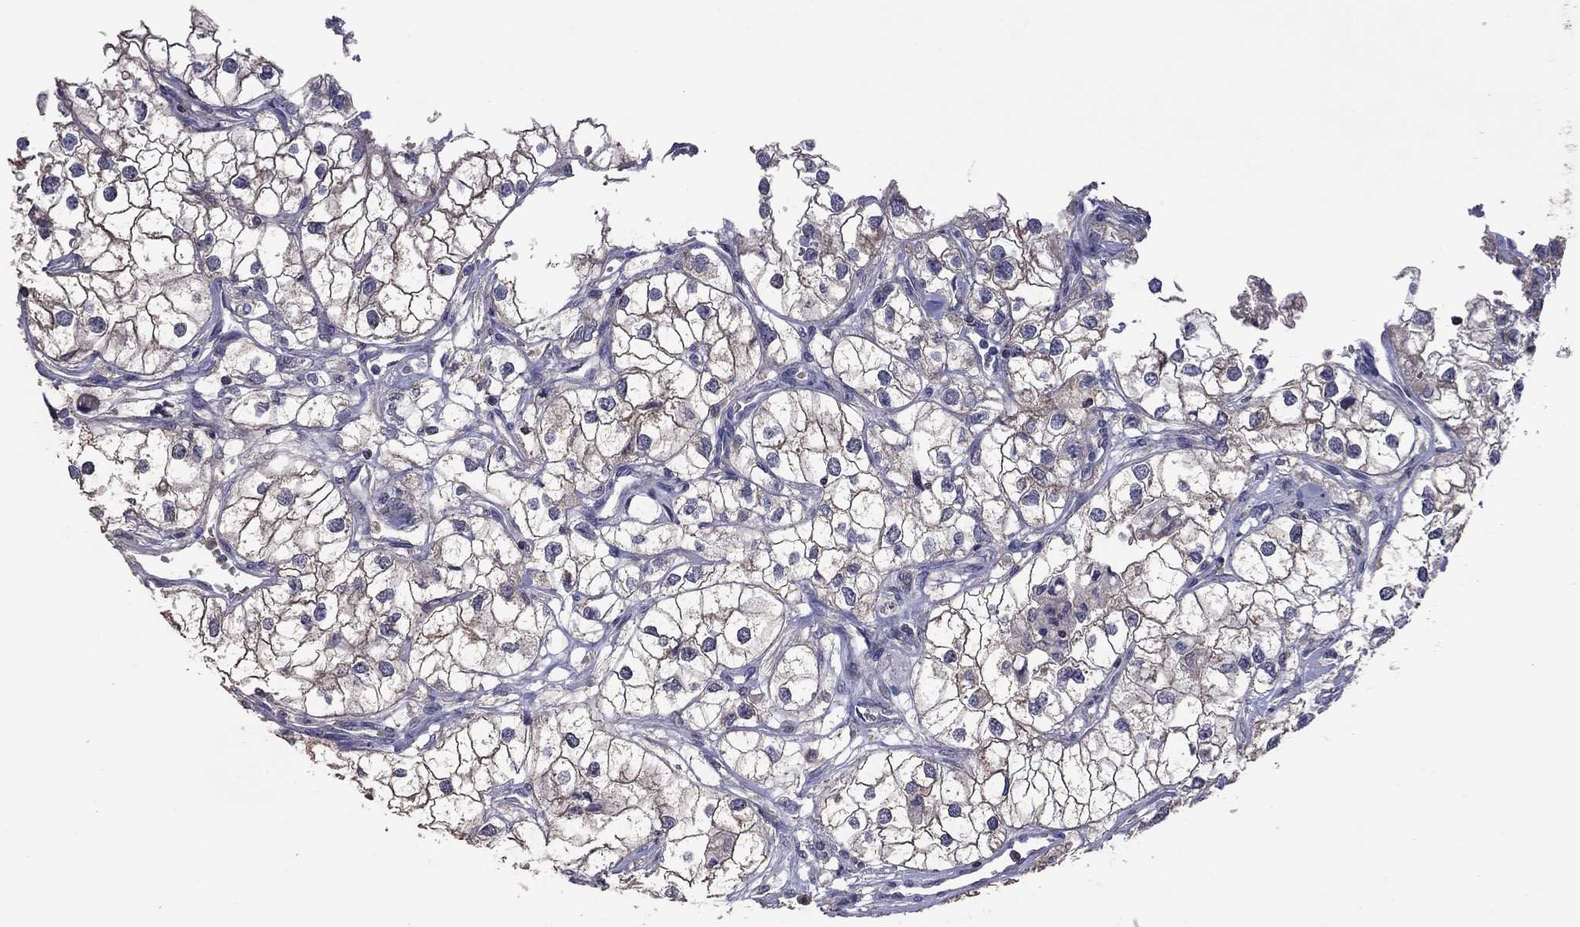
{"staining": {"intensity": "weak", "quantity": "<25%", "location": "cytoplasmic/membranous"}, "tissue": "renal cancer", "cell_type": "Tumor cells", "image_type": "cancer", "snomed": [{"axis": "morphology", "description": "Adenocarcinoma, NOS"}, {"axis": "topography", "description": "Kidney"}], "caption": "An image of human renal adenocarcinoma is negative for staining in tumor cells.", "gene": "IPCEF1", "patient": {"sex": "male", "age": 59}}